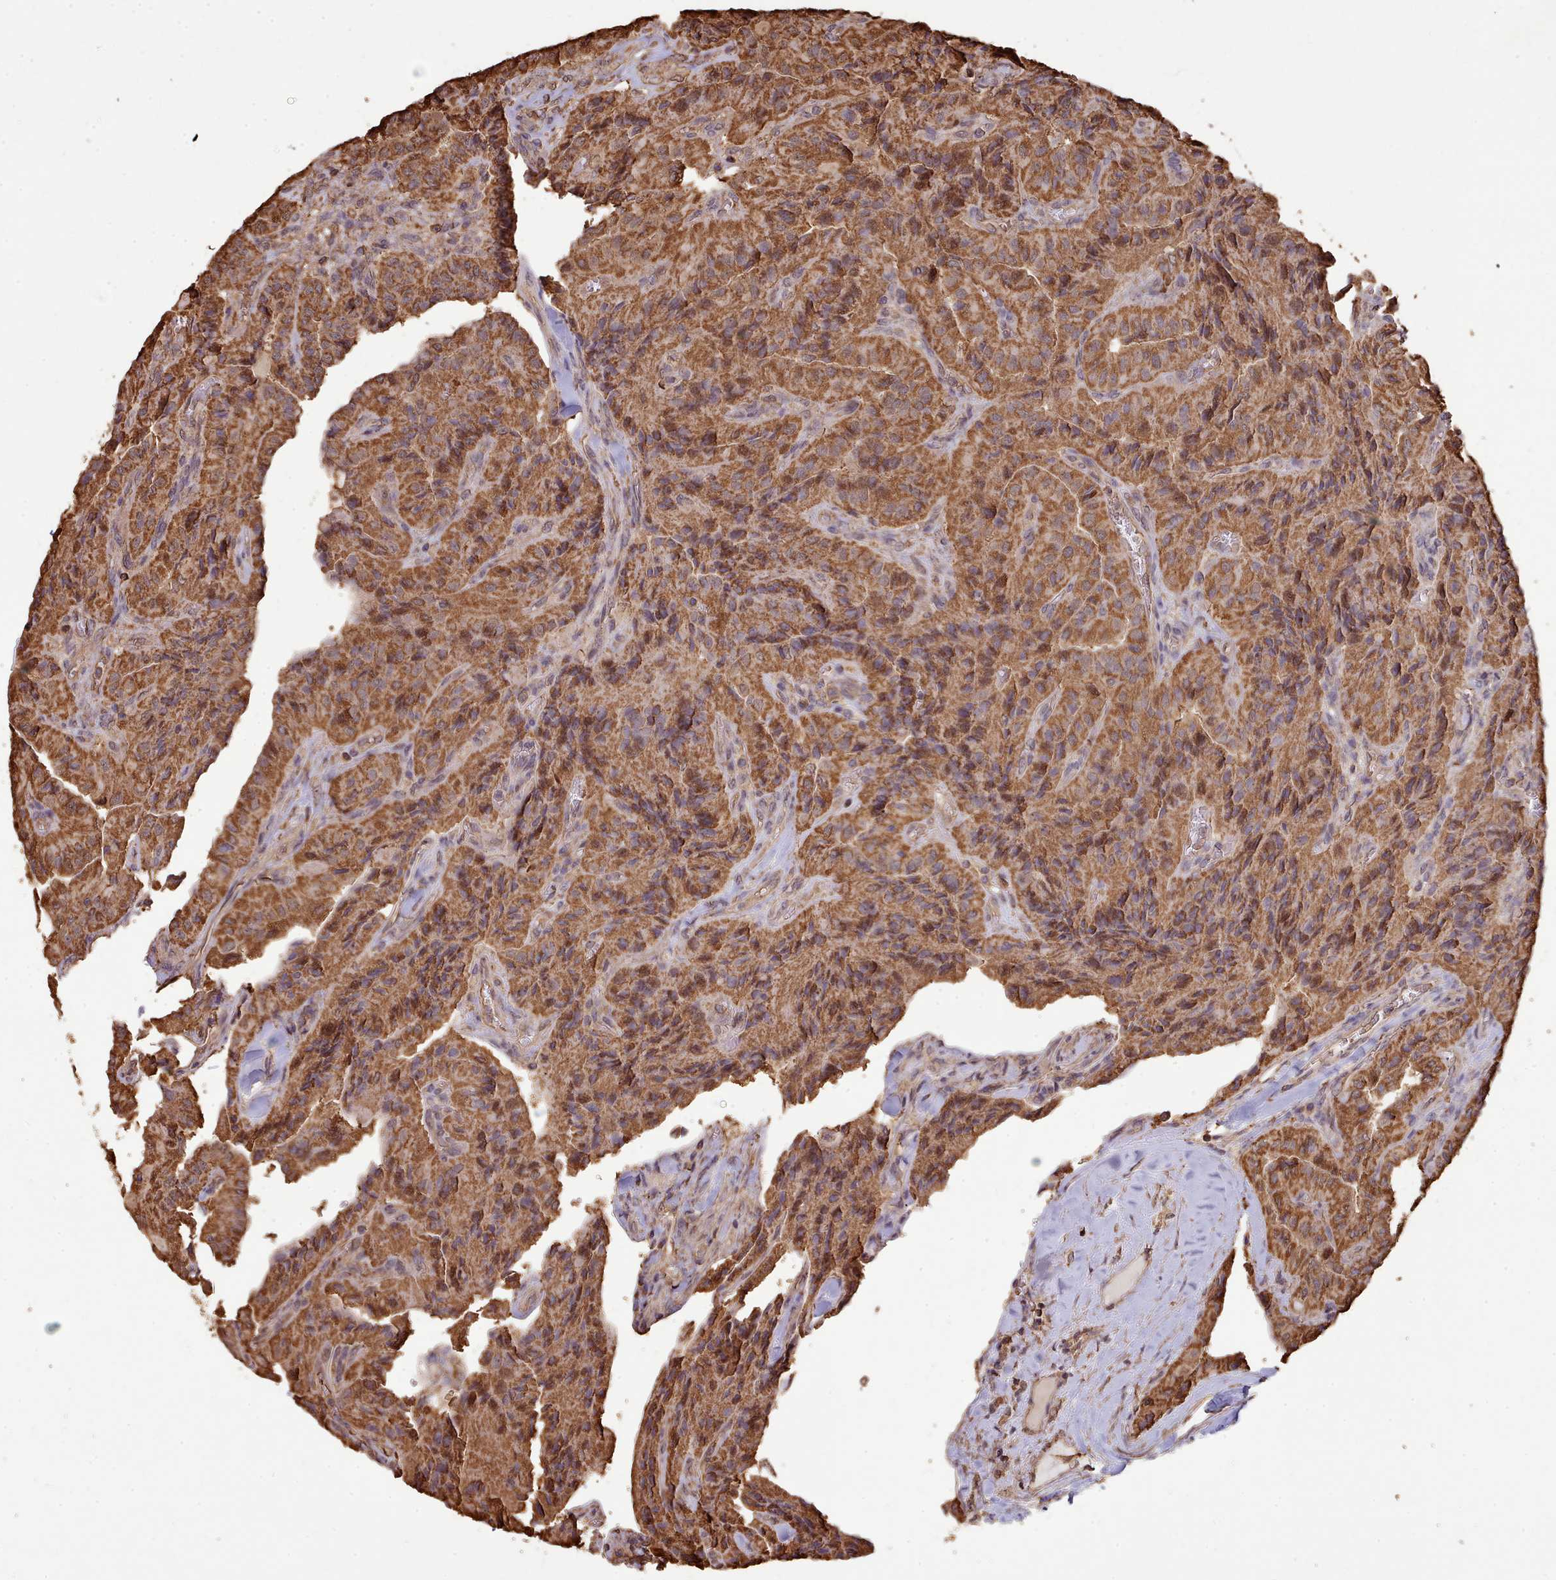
{"staining": {"intensity": "strong", "quantity": ">75%", "location": "cytoplasmic/membranous"}, "tissue": "thyroid cancer", "cell_type": "Tumor cells", "image_type": "cancer", "snomed": [{"axis": "morphology", "description": "Normal tissue, NOS"}, {"axis": "morphology", "description": "Papillary adenocarcinoma, NOS"}, {"axis": "topography", "description": "Thyroid gland"}], "caption": "Protein expression analysis of human thyroid cancer reveals strong cytoplasmic/membranous positivity in approximately >75% of tumor cells.", "gene": "METRN", "patient": {"sex": "female", "age": 59}}